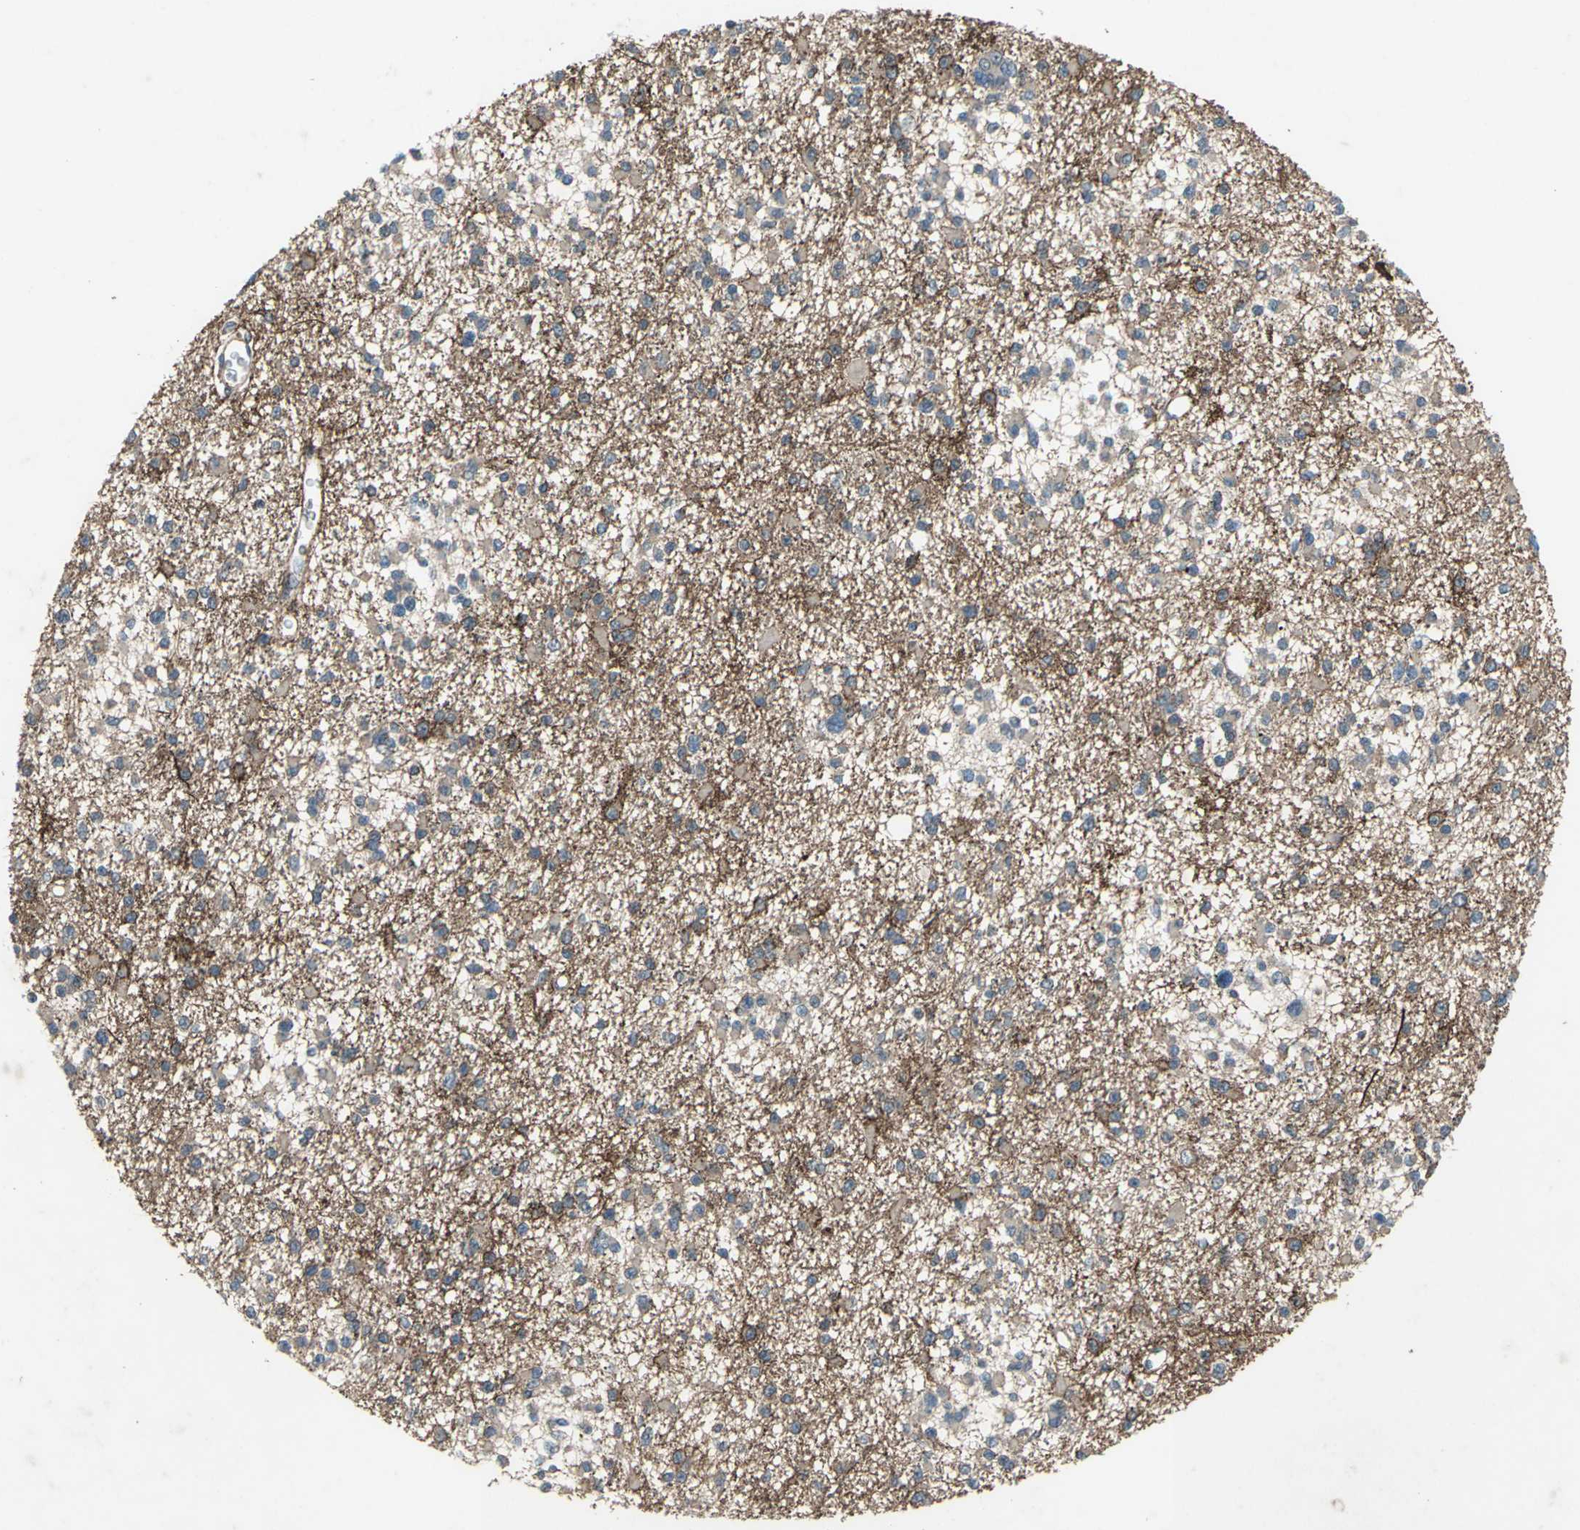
{"staining": {"intensity": "moderate", "quantity": "<25%", "location": "cytoplasmic/membranous"}, "tissue": "glioma", "cell_type": "Tumor cells", "image_type": "cancer", "snomed": [{"axis": "morphology", "description": "Glioma, malignant, Low grade"}, {"axis": "topography", "description": "Brain"}], "caption": "Moderate cytoplasmic/membranous positivity is present in about <25% of tumor cells in malignant glioma (low-grade). (IHC, brightfield microscopy, high magnification).", "gene": "SEPTIN4", "patient": {"sex": "female", "age": 22}}